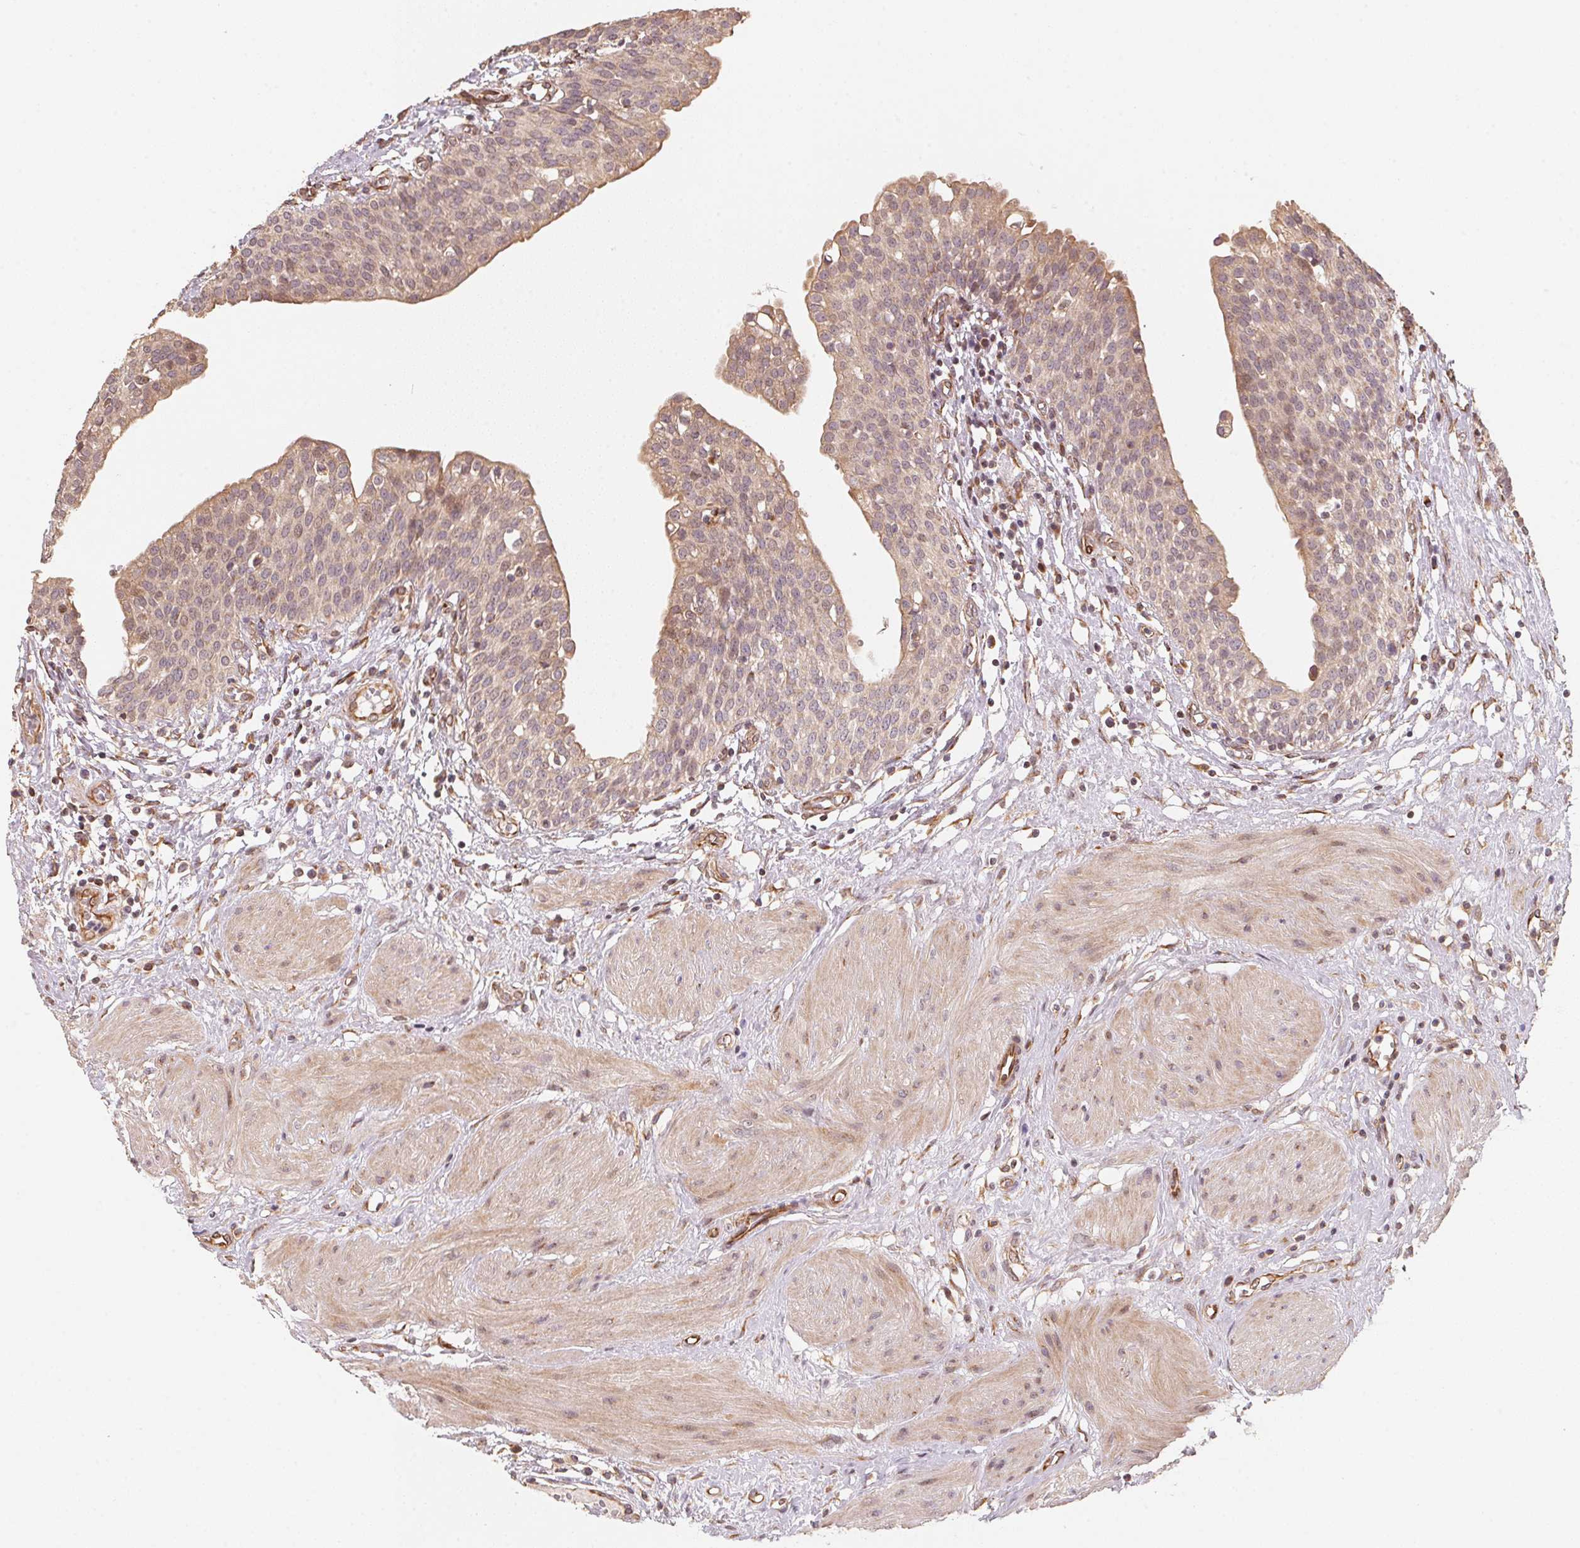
{"staining": {"intensity": "moderate", "quantity": "25%-75%", "location": "cytoplasmic/membranous"}, "tissue": "urinary bladder", "cell_type": "Urothelial cells", "image_type": "normal", "snomed": [{"axis": "morphology", "description": "Normal tissue, NOS"}, {"axis": "topography", "description": "Urinary bladder"}], "caption": "Moderate cytoplasmic/membranous protein staining is identified in approximately 25%-75% of urothelial cells in urinary bladder. Nuclei are stained in blue.", "gene": "TSPAN12", "patient": {"sex": "male", "age": 55}}